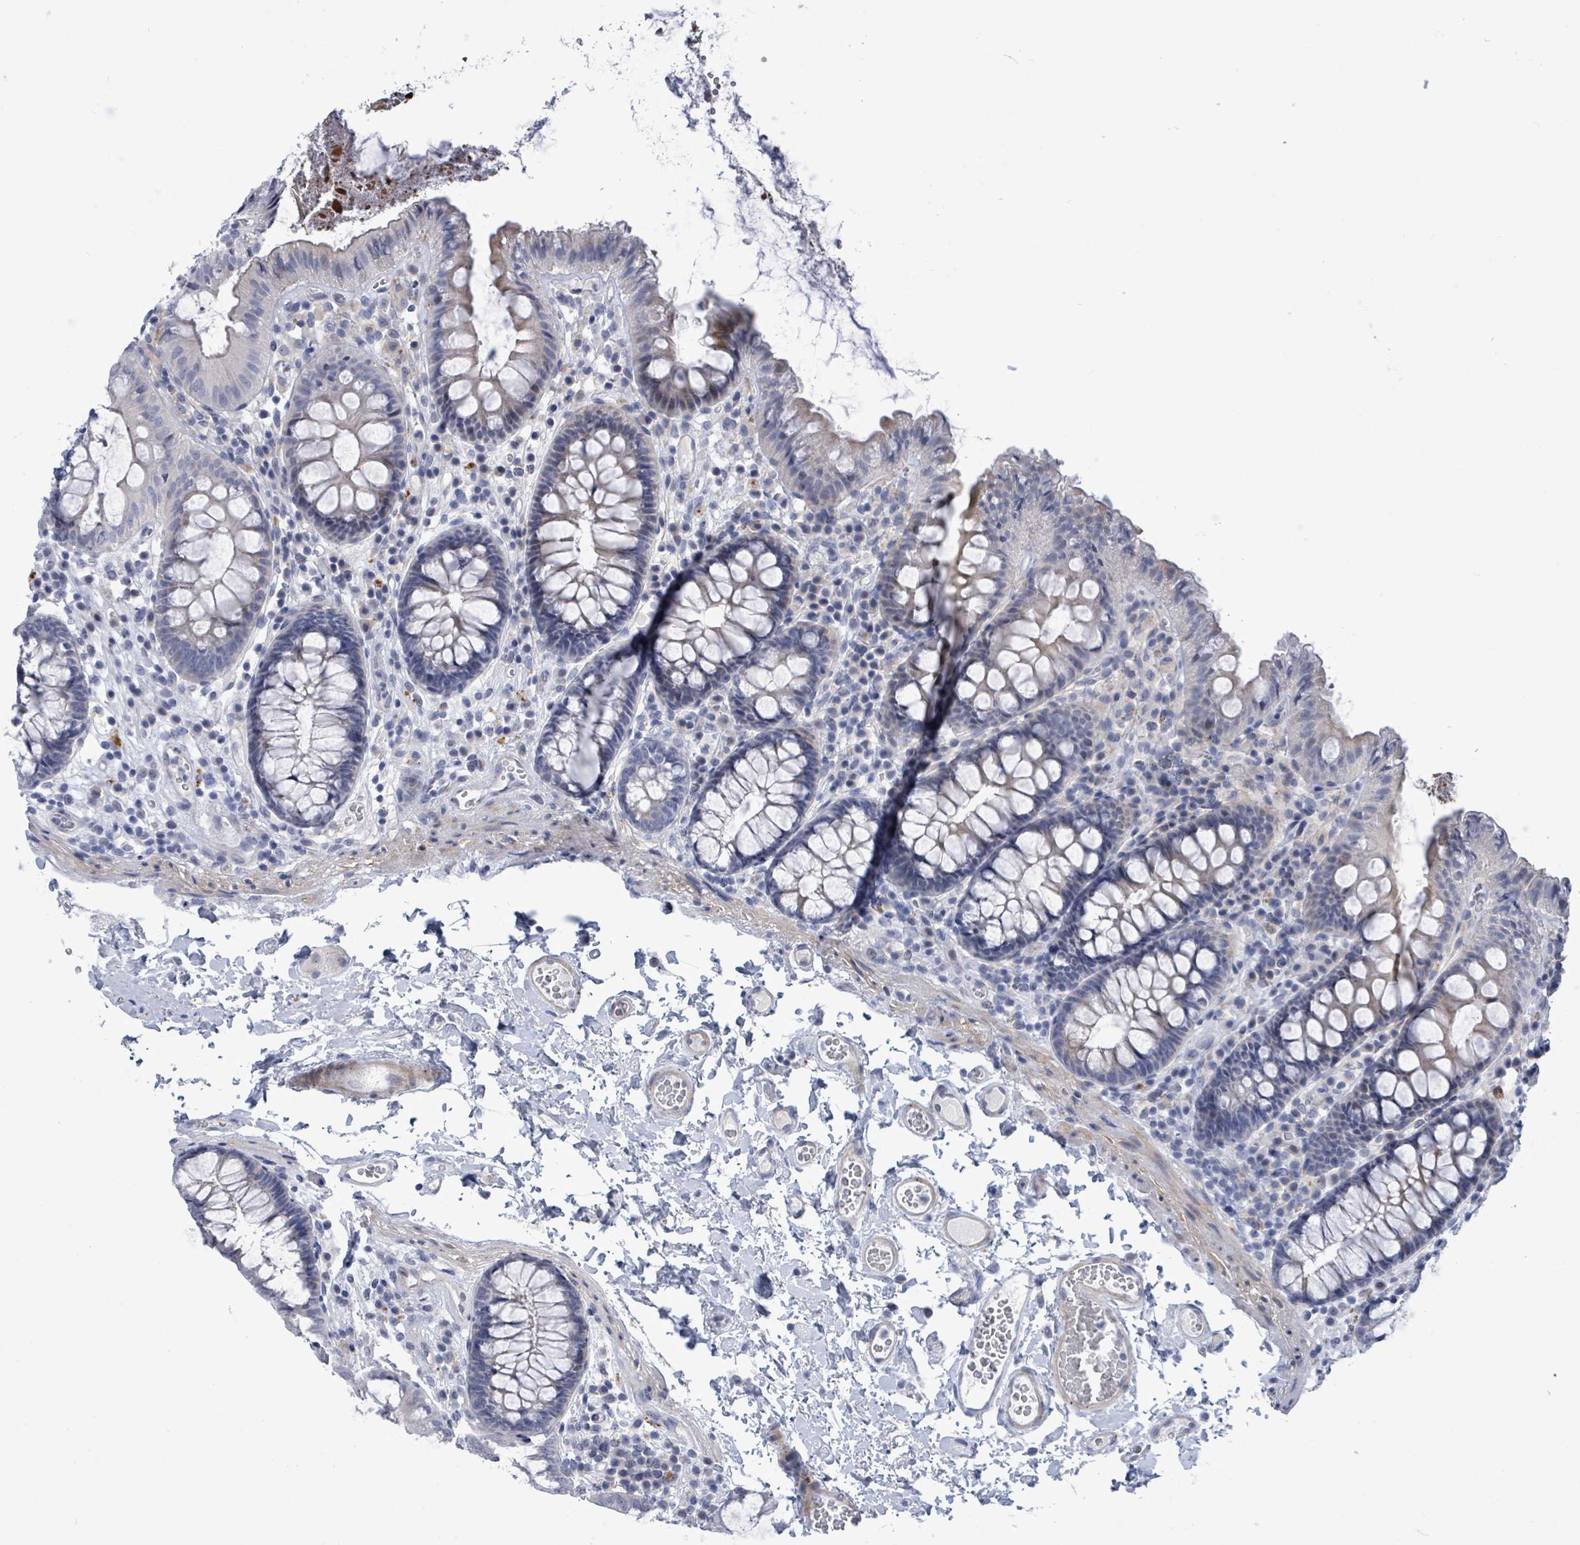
{"staining": {"intensity": "negative", "quantity": "none", "location": "none"}, "tissue": "colon", "cell_type": "Endothelial cells", "image_type": "normal", "snomed": [{"axis": "morphology", "description": "Normal tissue, NOS"}, {"axis": "topography", "description": "Colon"}], "caption": "There is no significant staining in endothelial cells of colon. (Brightfield microscopy of DAB (3,3'-diaminobenzidine) immunohistochemistry (IHC) at high magnification).", "gene": "CT45A10", "patient": {"sex": "male", "age": 84}}